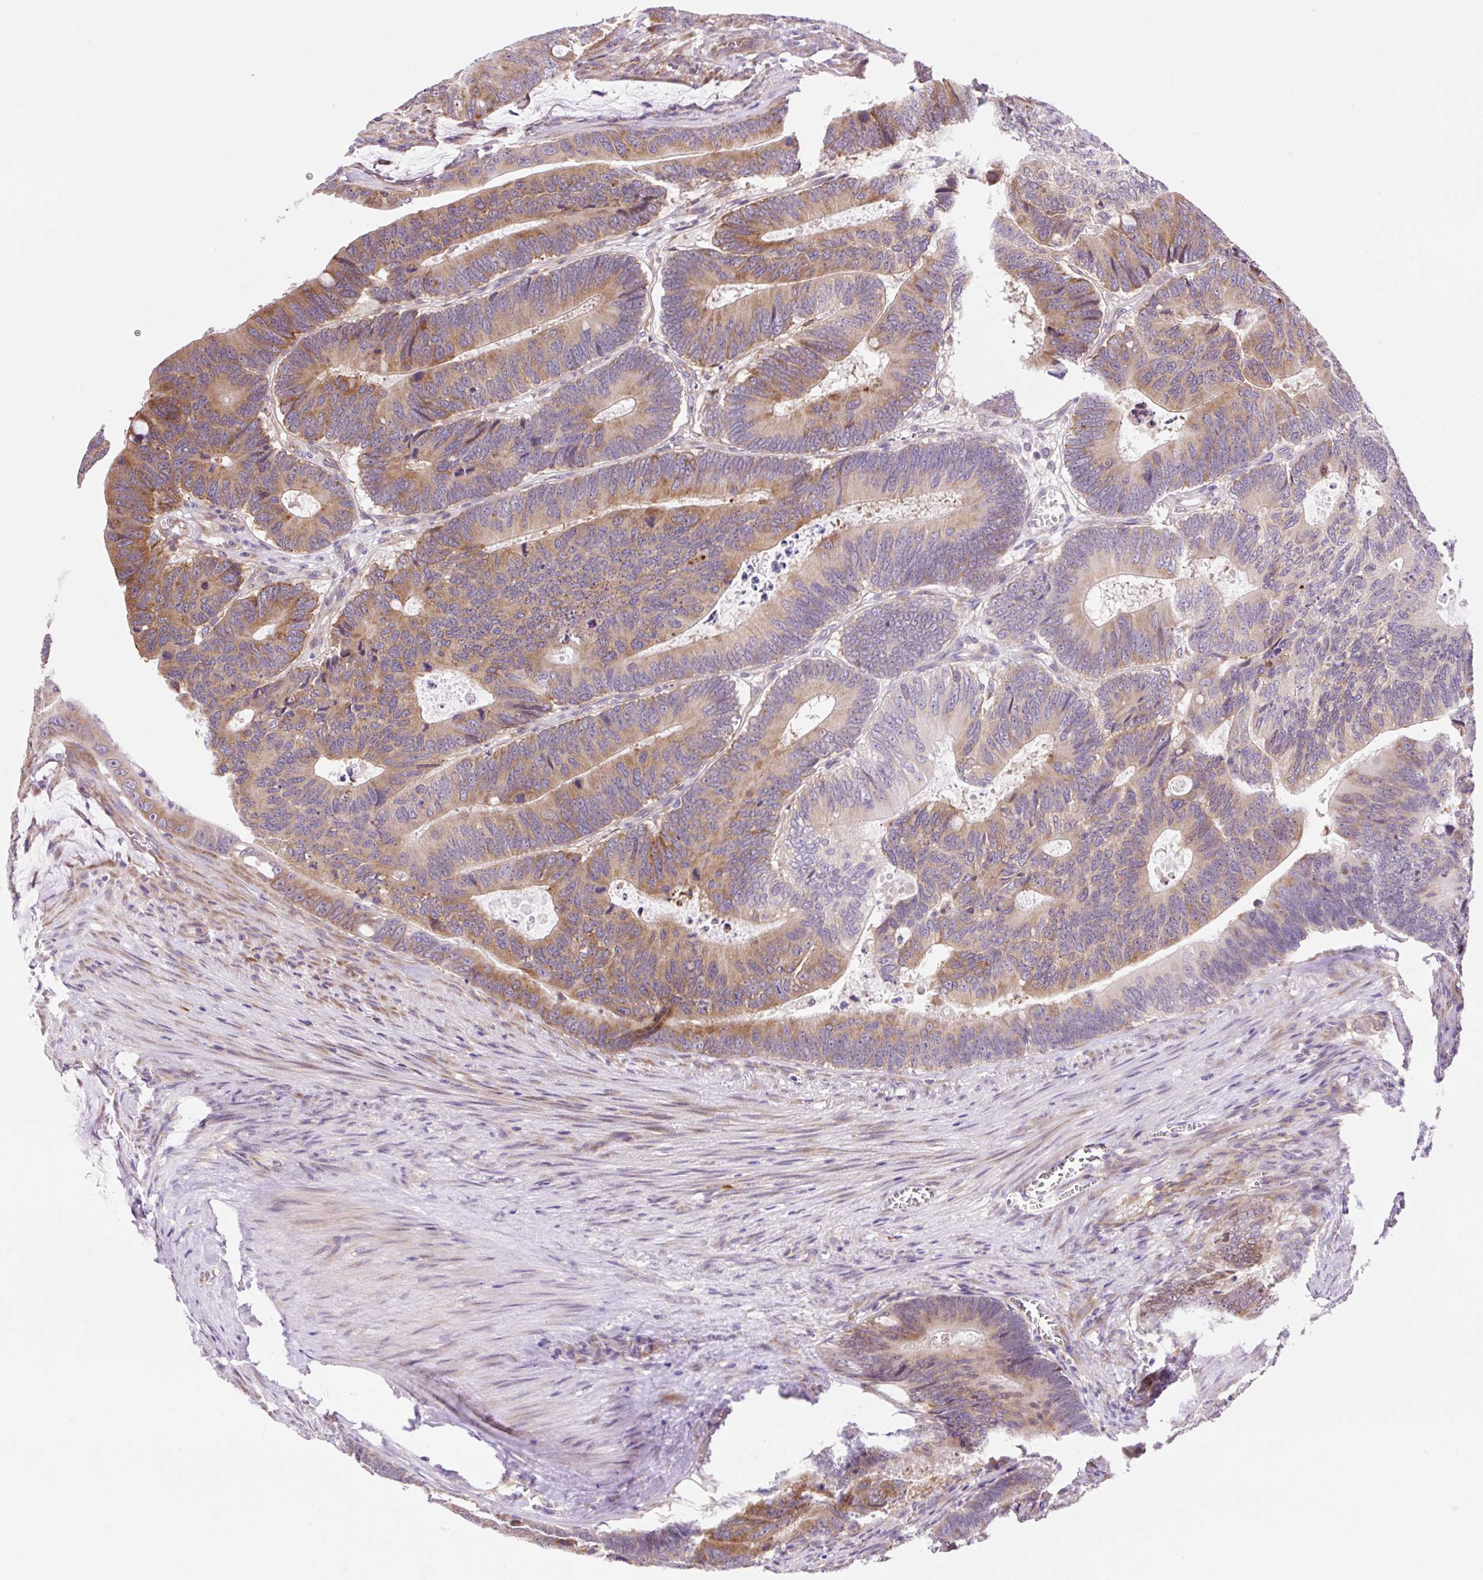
{"staining": {"intensity": "moderate", "quantity": ">75%", "location": "cytoplasmic/membranous"}, "tissue": "colorectal cancer", "cell_type": "Tumor cells", "image_type": "cancer", "snomed": [{"axis": "morphology", "description": "Adenocarcinoma, NOS"}, {"axis": "topography", "description": "Colon"}], "caption": "Protein expression by IHC demonstrates moderate cytoplasmic/membranous positivity in about >75% of tumor cells in colorectal cancer.", "gene": "GPR45", "patient": {"sex": "male", "age": 62}}